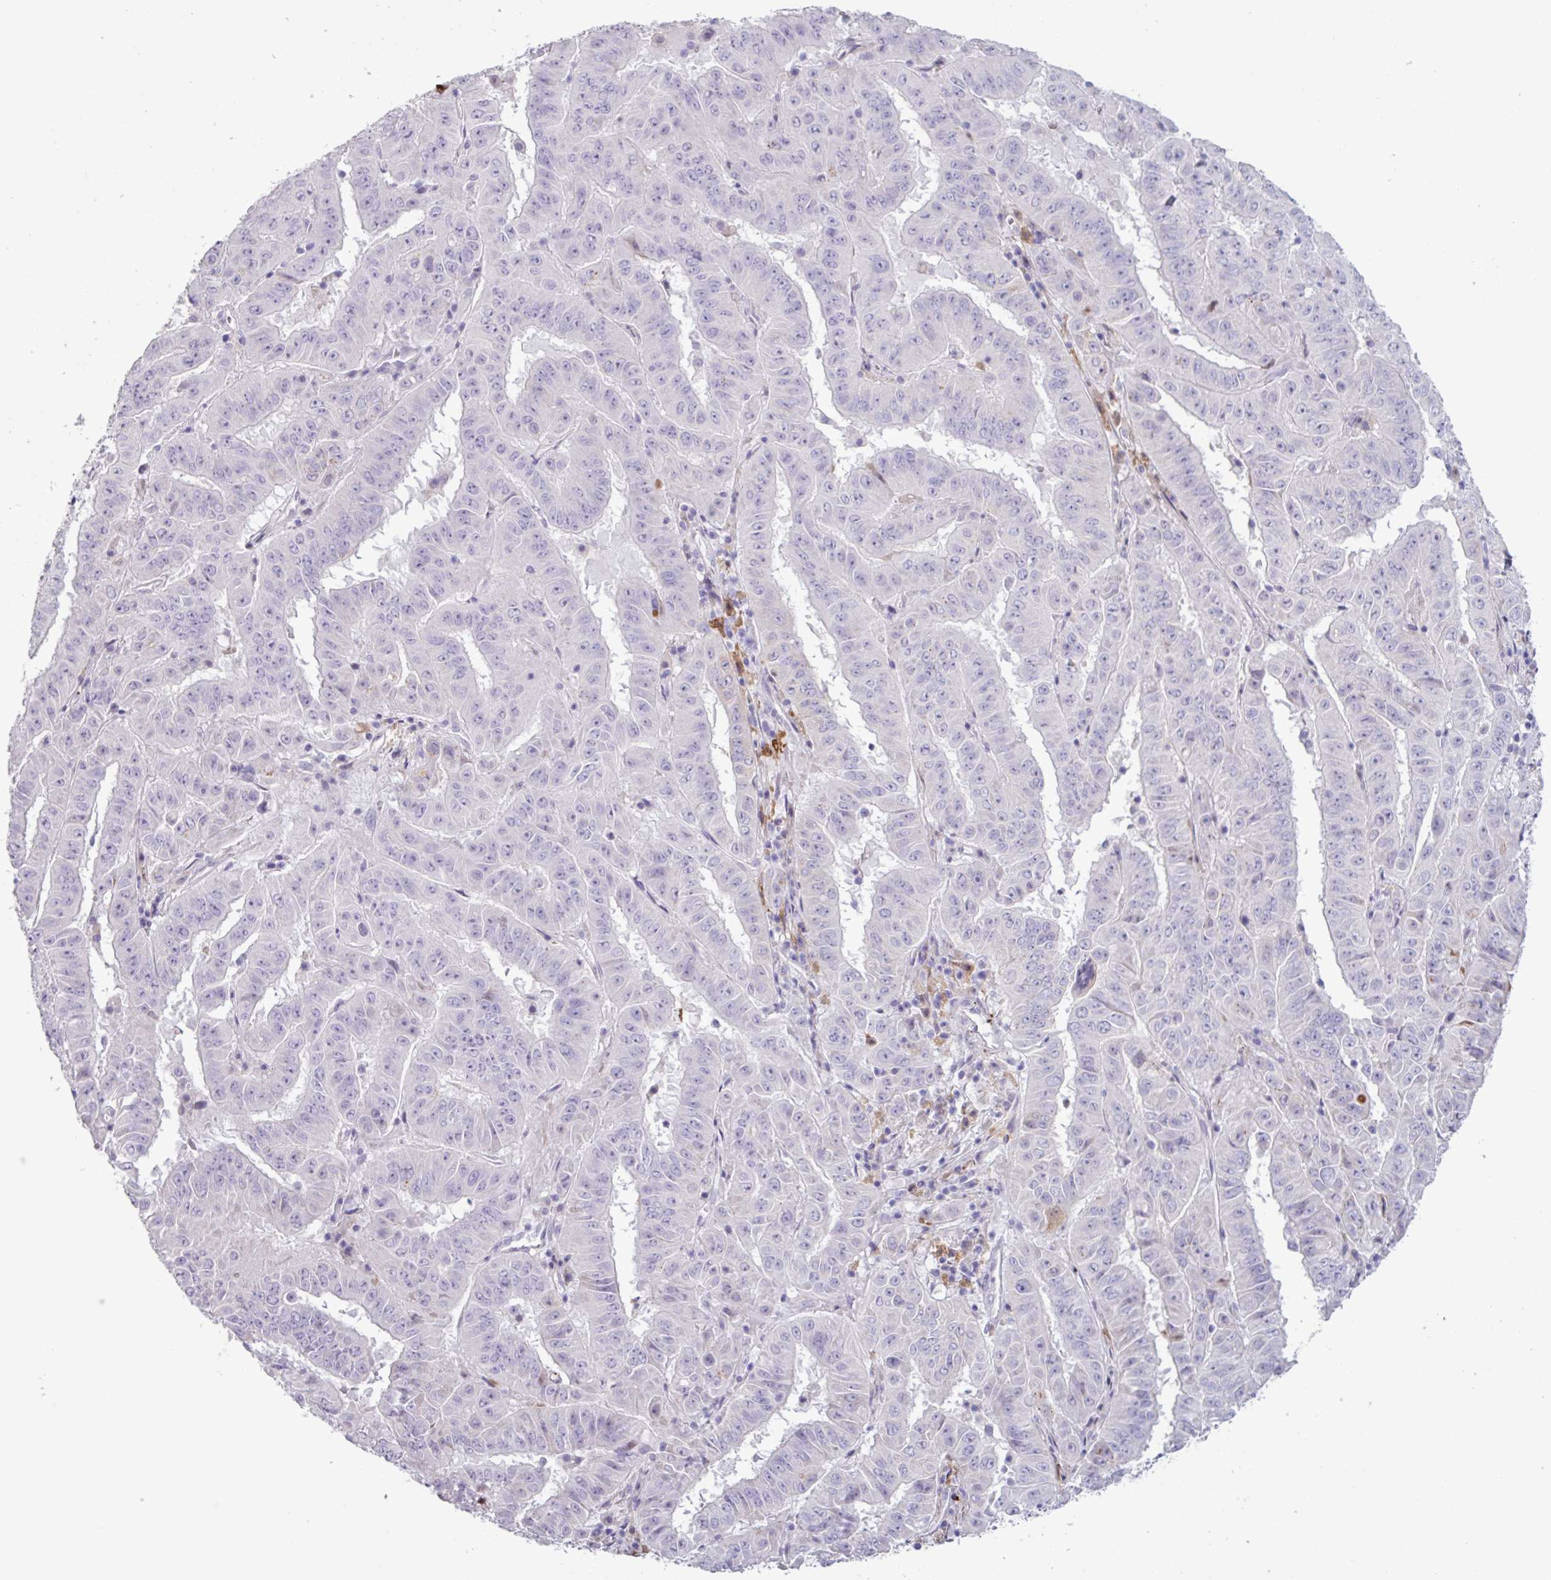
{"staining": {"intensity": "negative", "quantity": "none", "location": "none"}, "tissue": "pancreatic cancer", "cell_type": "Tumor cells", "image_type": "cancer", "snomed": [{"axis": "morphology", "description": "Adenocarcinoma, NOS"}, {"axis": "topography", "description": "Pancreas"}], "caption": "Immunohistochemistry (IHC) histopathology image of human pancreatic cancer stained for a protein (brown), which displays no expression in tumor cells.", "gene": "C4B", "patient": {"sex": "male", "age": 63}}